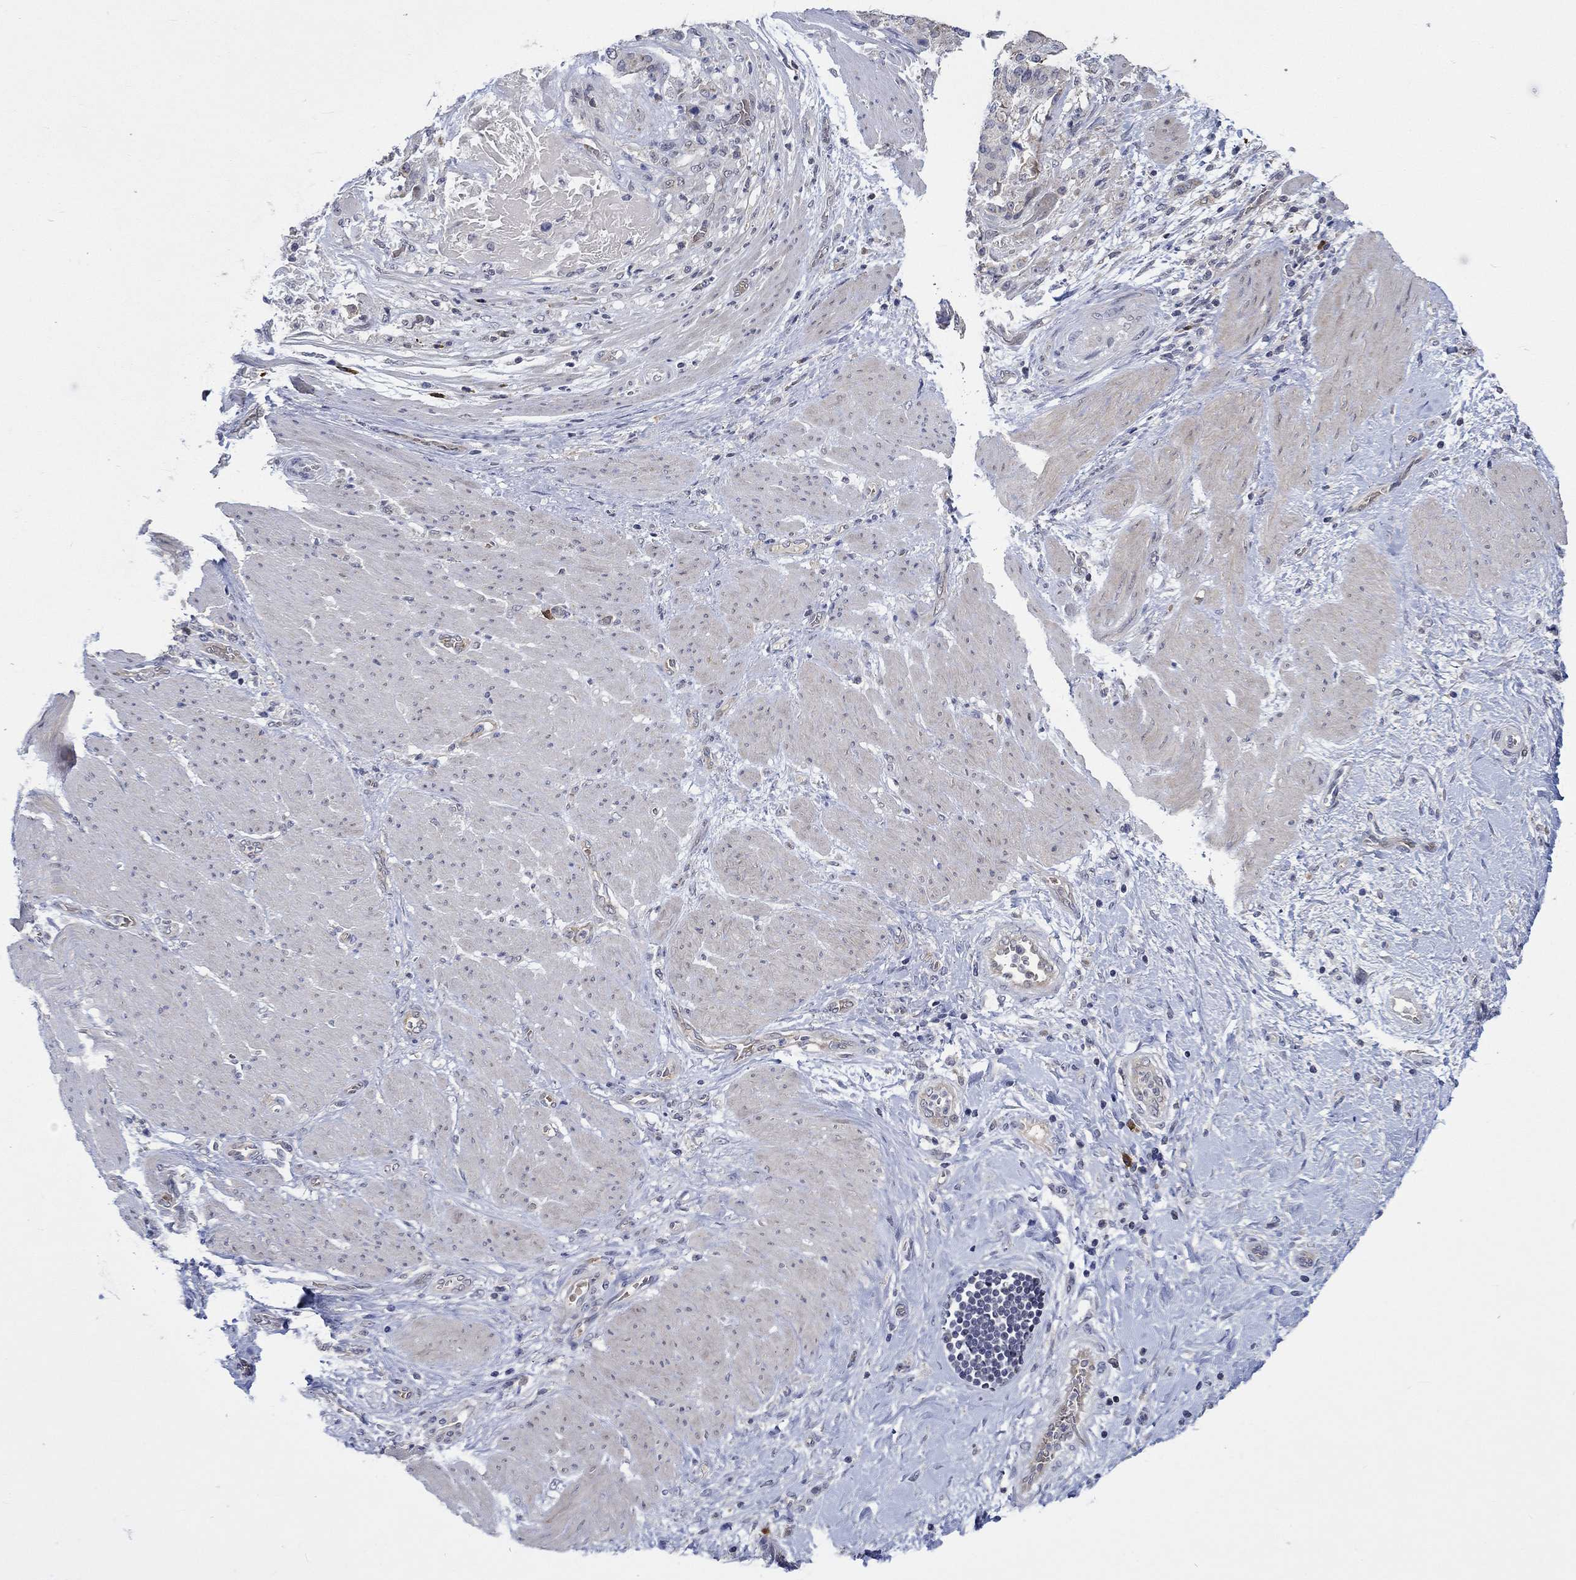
{"staining": {"intensity": "moderate", "quantity": "<25%", "location": "cytoplasmic/membranous"}, "tissue": "stomach cancer", "cell_type": "Tumor cells", "image_type": "cancer", "snomed": [{"axis": "morphology", "description": "Adenocarcinoma, NOS"}, {"axis": "topography", "description": "Stomach"}], "caption": "Protein staining of stomach cancer (adenocarcinoma) tissue demonstrates moderate cytoplasmic/membranous staining in about <25% of tumor cells.", "gene": "WASF1", "patient": {"sex": "male", "age": 48}}